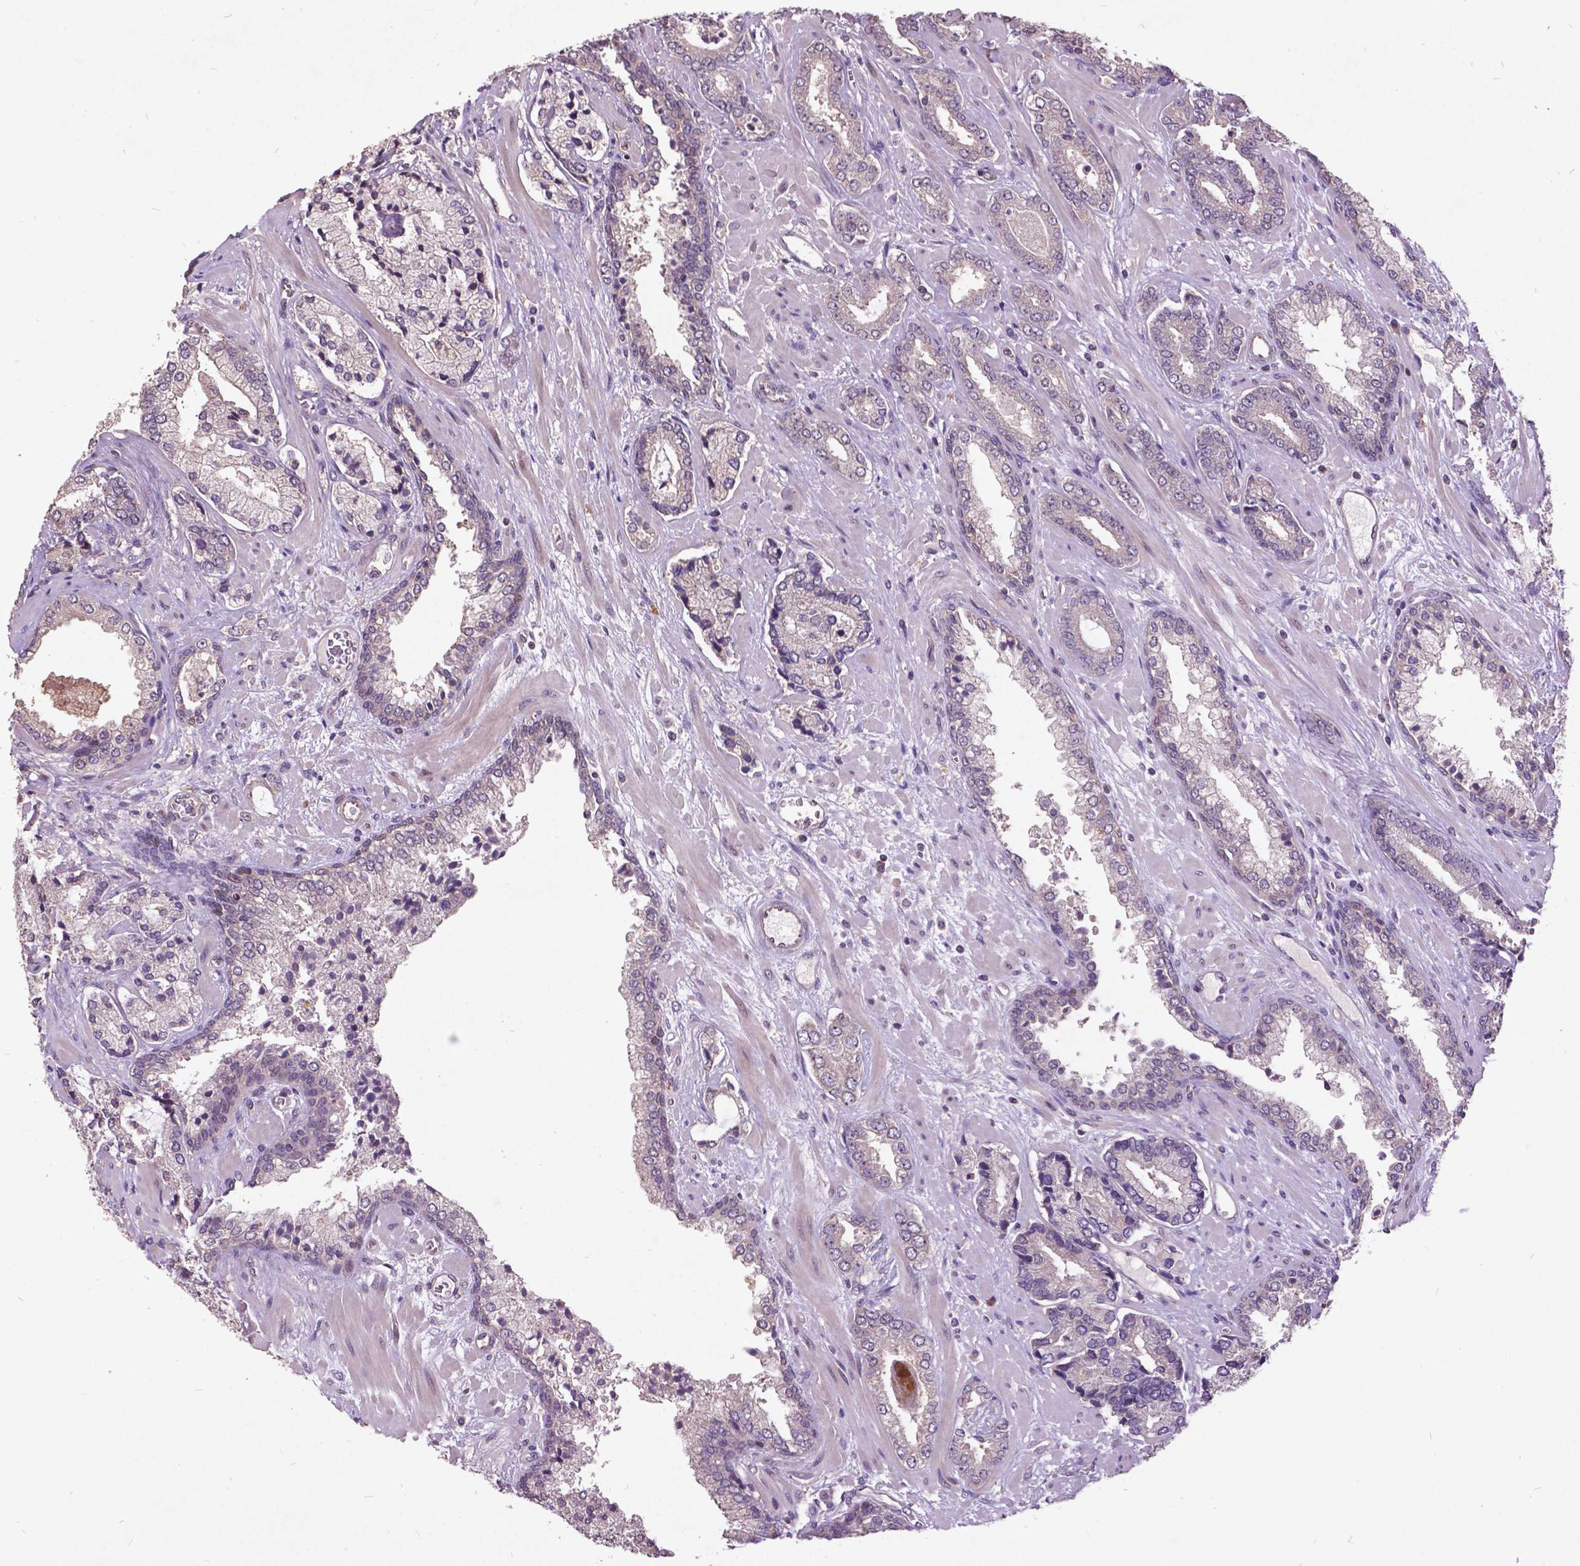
{"staining": {"intensity": "negative", "quantity": "none", "location": "none"}, "tissue": "prostate cancer", "cell_type": "Tumor cells", "image_type": "cancer", "snomed": [{"axis": "morphology", "description": "Adenocarcinoma, Low grade"}, {"axis": "topography", "description": "Prostate"}], "caption": "Tumor cells are negative for protein expression in human prostate cancer. (IHC, brightfield microscopy, high magnification).", "gene": "AP1S3", "patient": {"sex": "male", "age": 61}}